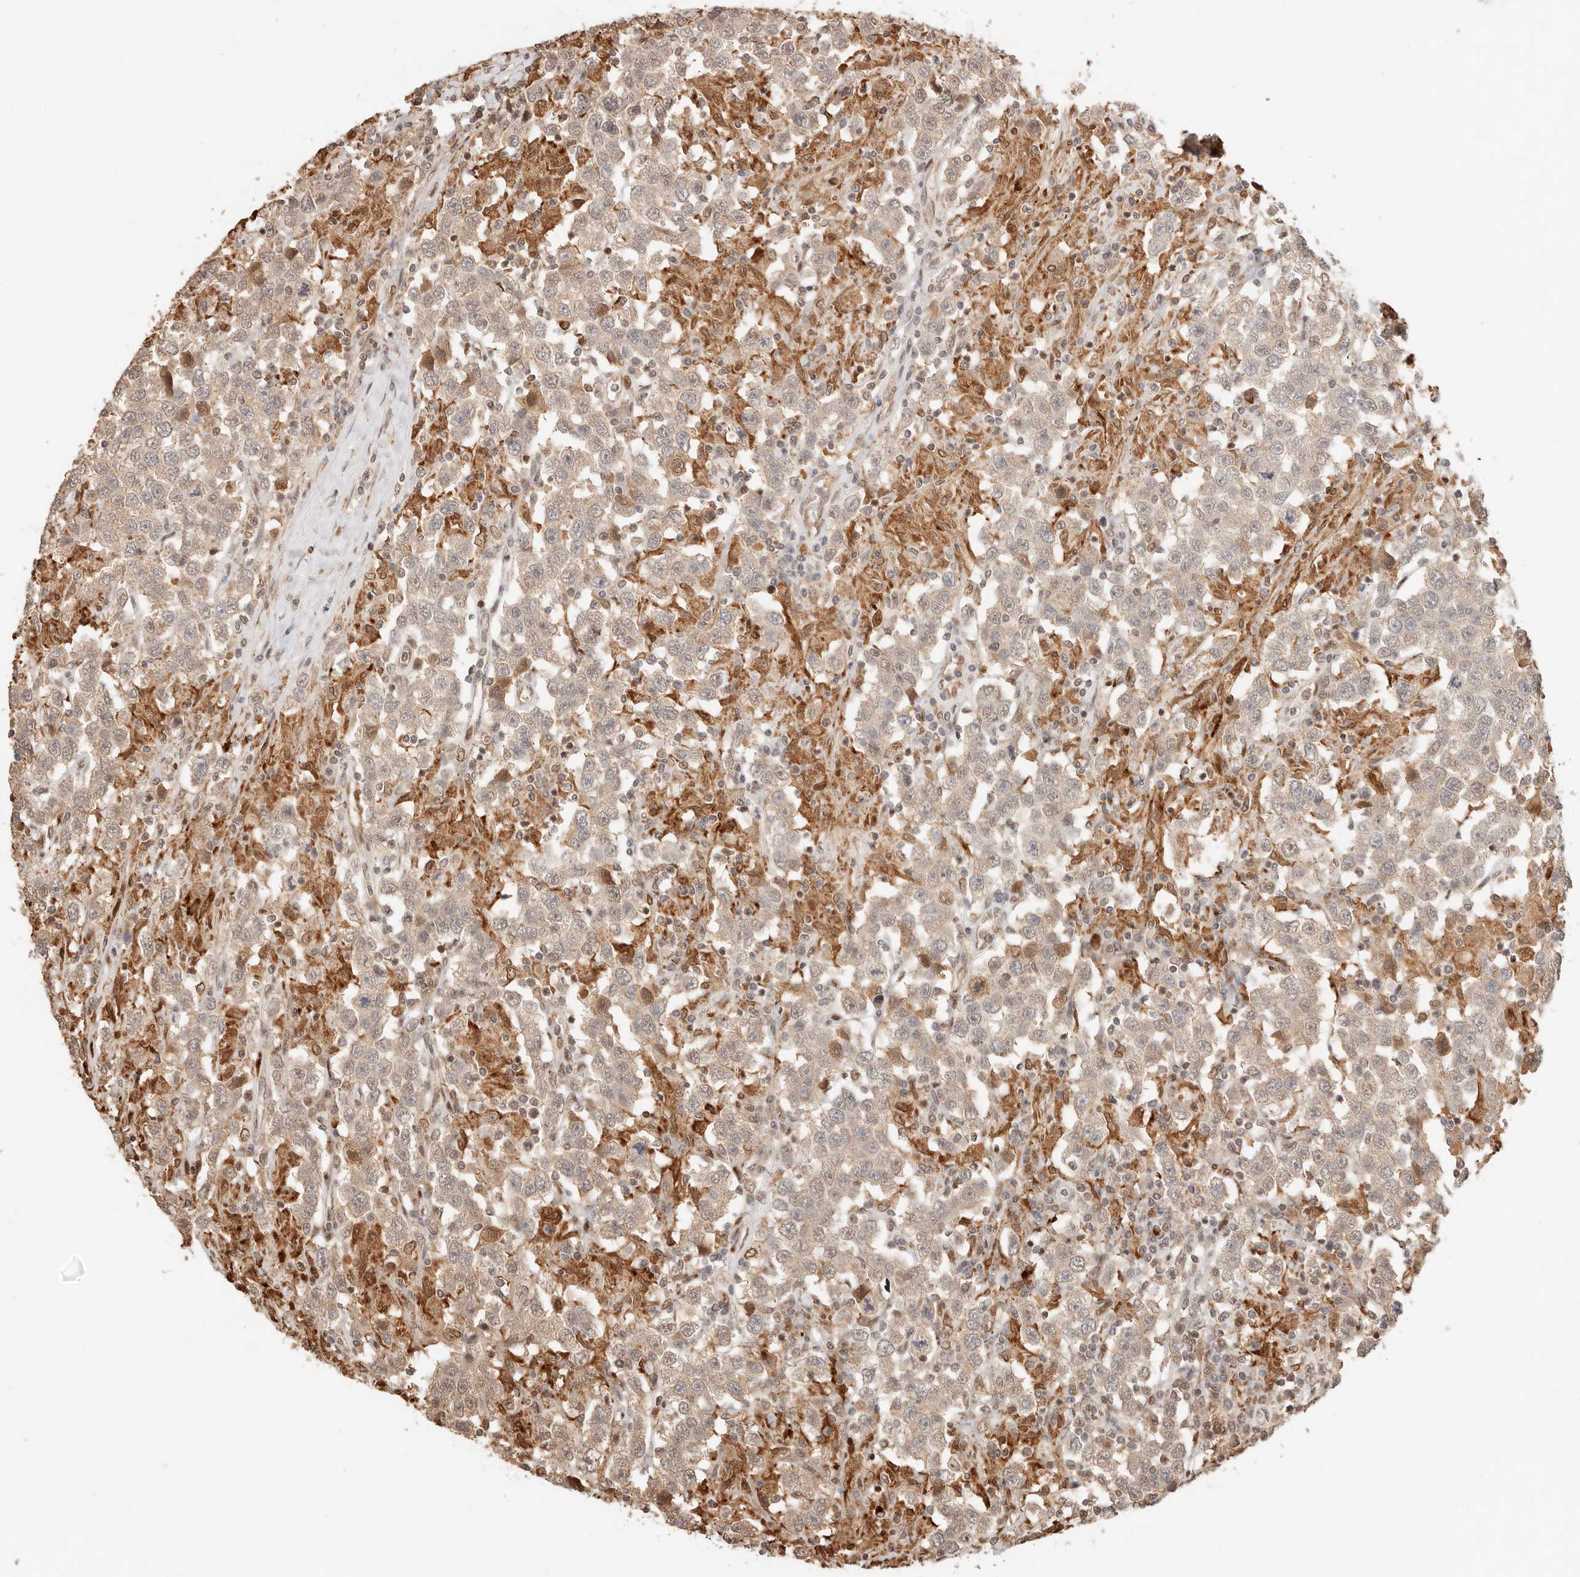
{"staining": {"intensity": "negative", "quantity": "none", "location": "none"}, "tissue": "testis cancer", "cell_type": "Tumor cells", "image_type": "cancer", "snomed": [{"axis": "morphology", "description": "Seminoma, NOS"}, {"axis": "topography", "description": "Testis"}], "caption": "A photomicrograph of human testis seminoma is negative for staining in tumor cells. (DAB IHC with hematoxylin counter stain).", "gene": "NPAS2", "patient": {"sex": "male", "age": 41}}